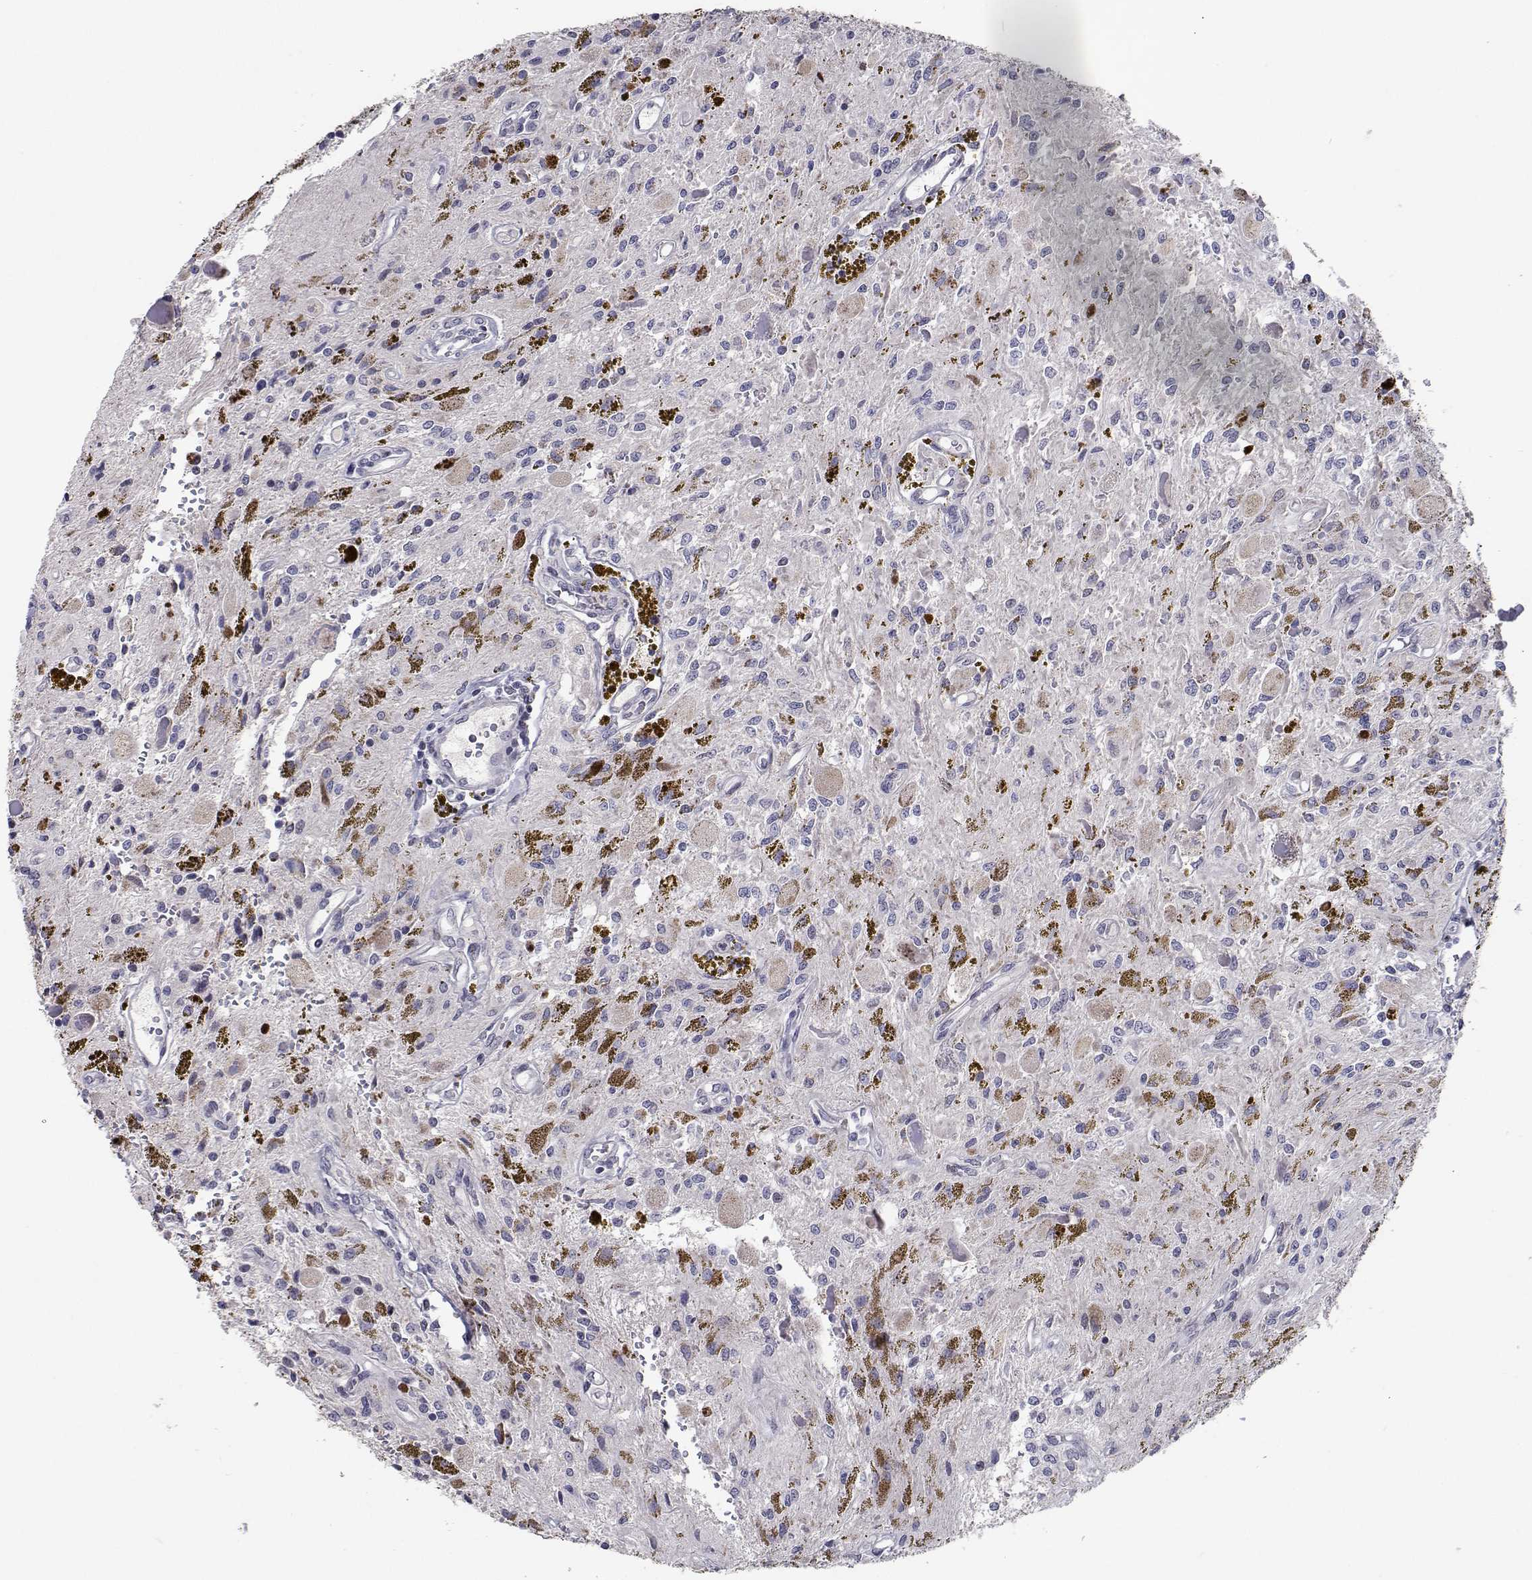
{"staining": {"intensity": "negative", "quantity": "none", "location": "none"}, "tissue": "glioma", "cell_type": "Tumor cells", "image_type": "cancer", "snomed": [{"axis": "morphology", "description": "Glioma, malignant, Low grade"}, {"axis": "topography", "description": "Cerebellum"}], "caption": "Tumor cells show no significant protein expression in malignant low-grade glioma.", "gene": "RBPJL", "patient": {"sex": "female", "age": 14}}